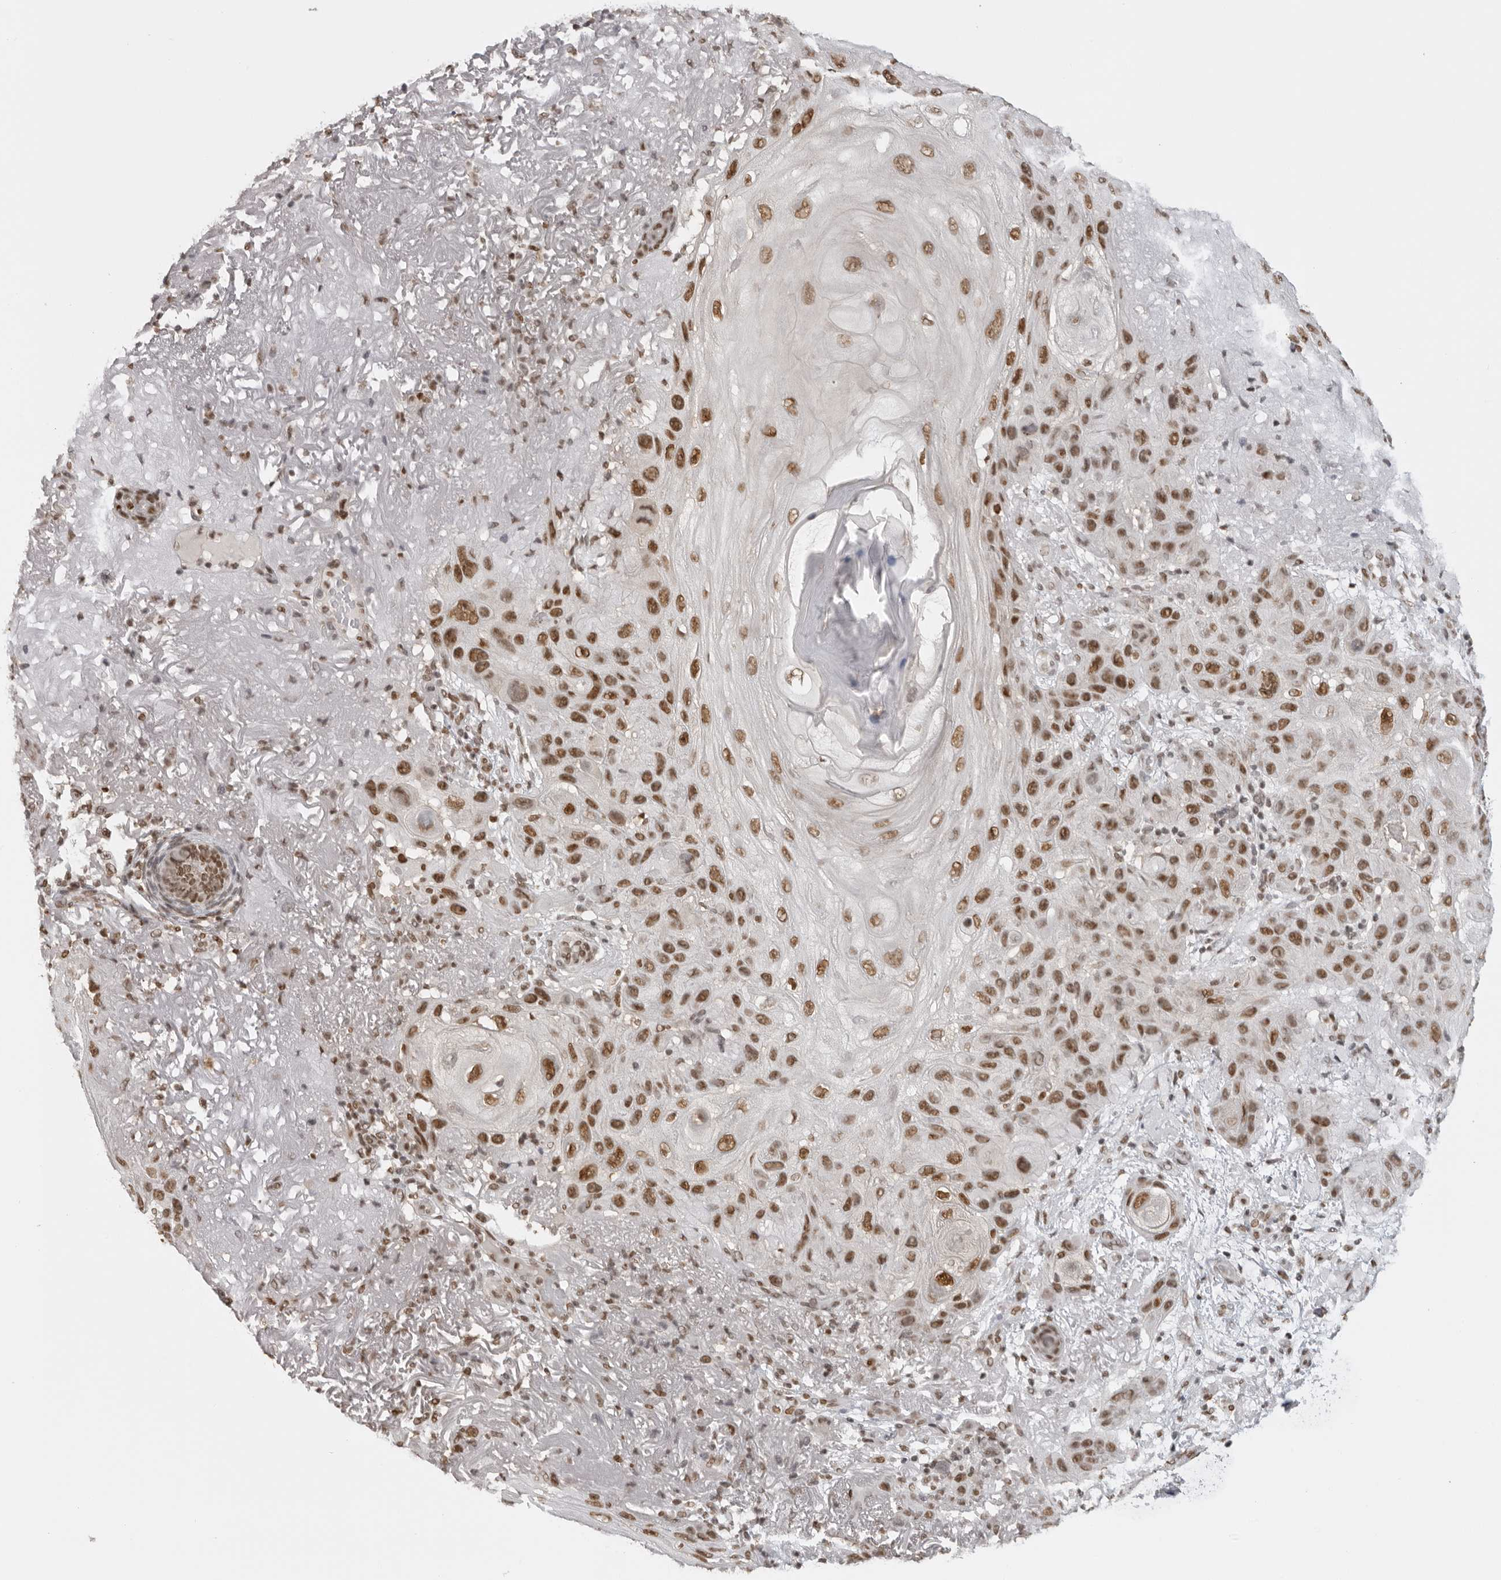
{"staining": {"intensity": "strong", "quantity": ">75%", "location": "nuclear"}, "tissue": "skin cancer", "cell_type": "Tumor cells", "image_type": "cancer", "snomed": [{"axis": "morphology", "description": "Normal tissue, NOS"}, {"axis": "morphology", "description": "Squamous cell carcinoma, NOS"}, {"axis": "topography", "description": "Skin"}], "caption": "High-magnification brightfield microscopy of skin cancer stained with DAB (brown) and counterstained with hematoxylin (blue). tumor cells exhibit strong nuclear staining is identified in approximately>75% of cells.", "gene": "RPA2", "patient": {"sex": "female", "age": 96}}